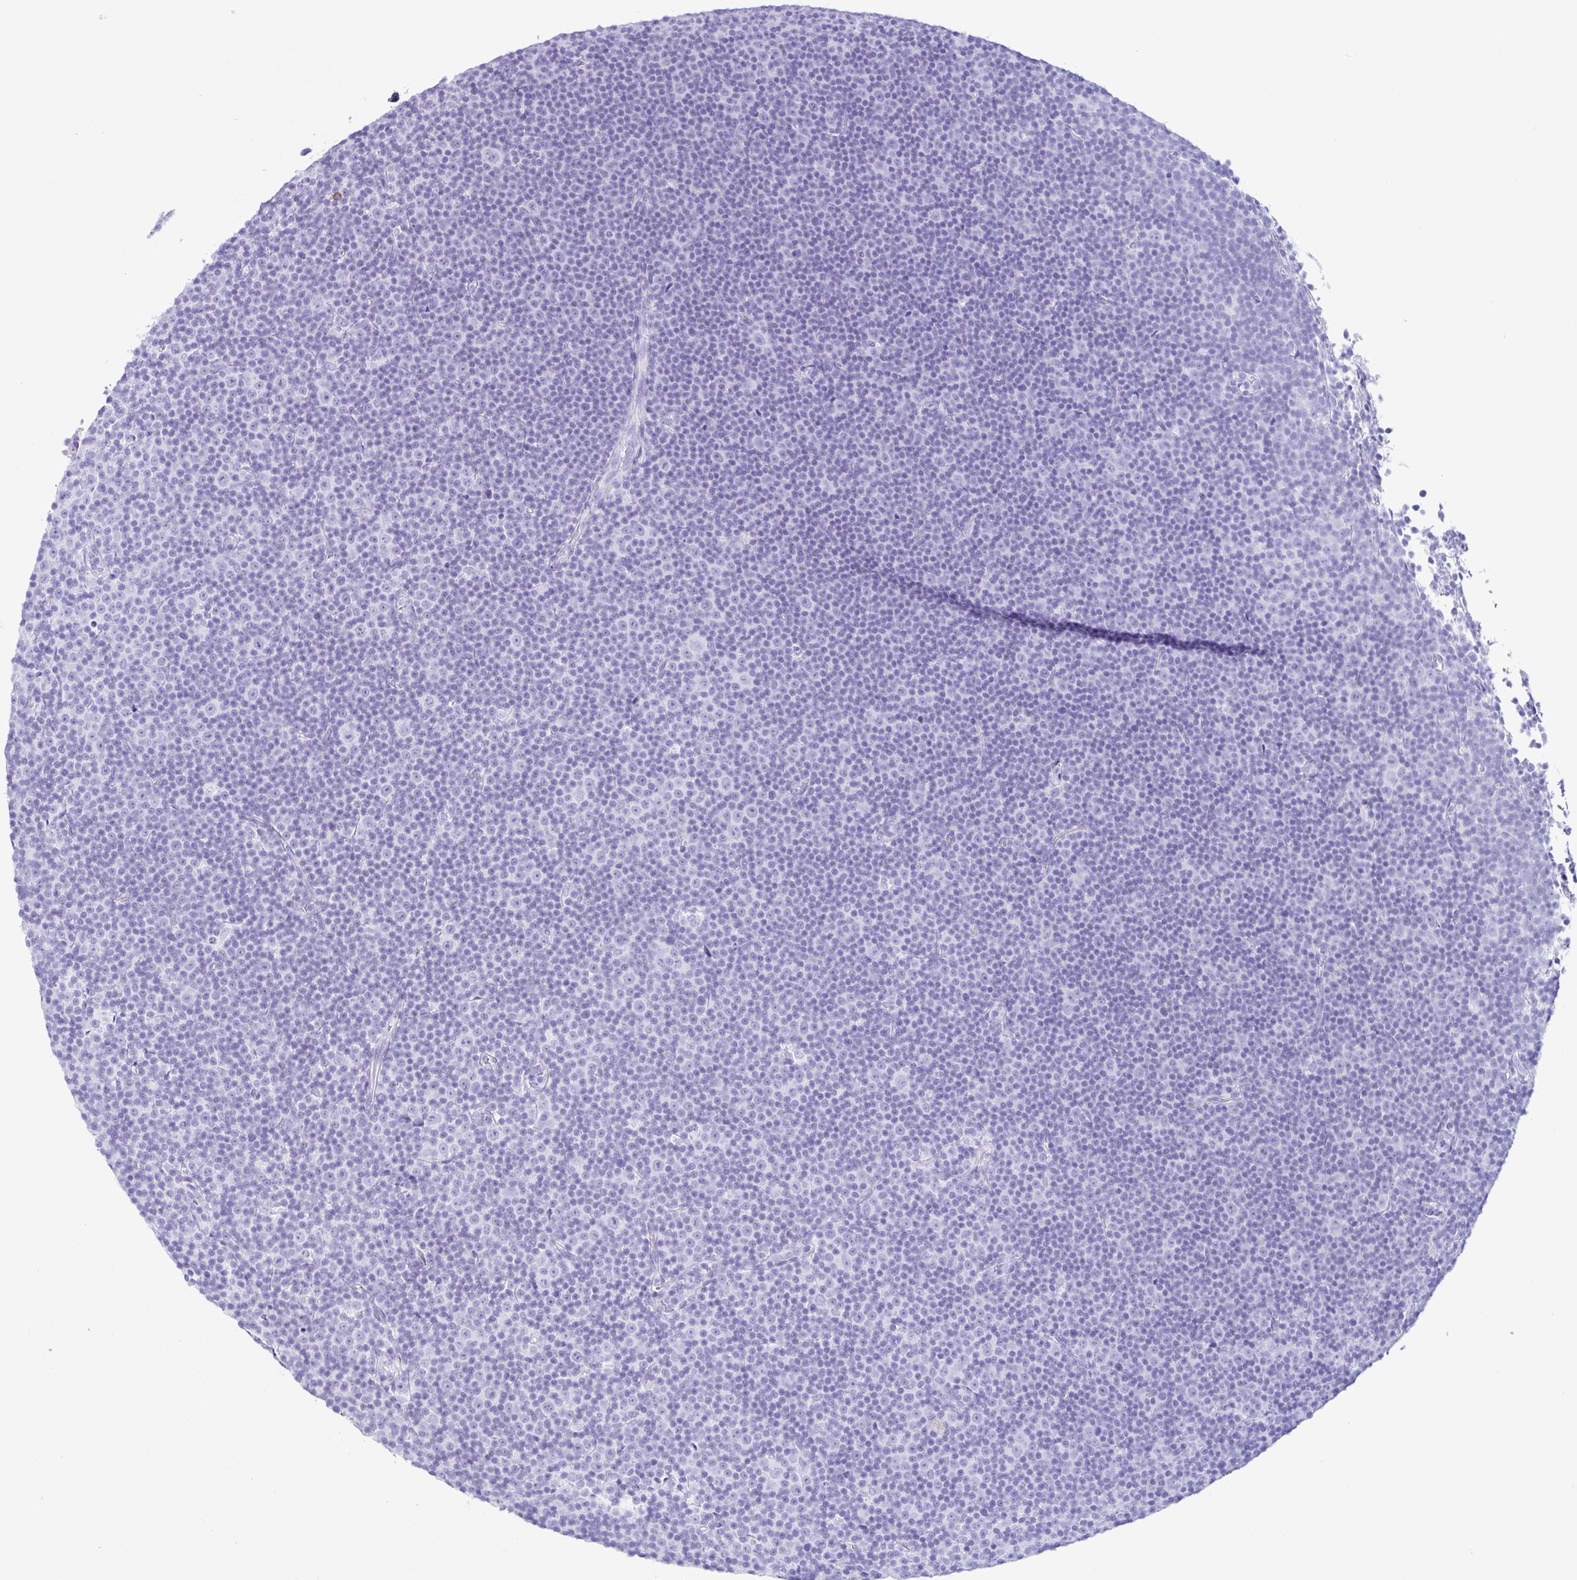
{"staining": {"intensity": "negative", "quantity": "none", "location": "none"}, "tissue": "lymphoma", "cell_type": "Tumor cells", "image_type": "cancer", "snomed": [{"axis": "morphology", "description": "Malignant lymphoma, non-Hodgkin's type, Low grade"}, {"axis": "topography", "description": "Lymph node"}], "caption": "Tumor cells are negative for brown protein staining in lymphoma.", "gene": "PIGF", "patient": {"sex": "female", "age": 67}}